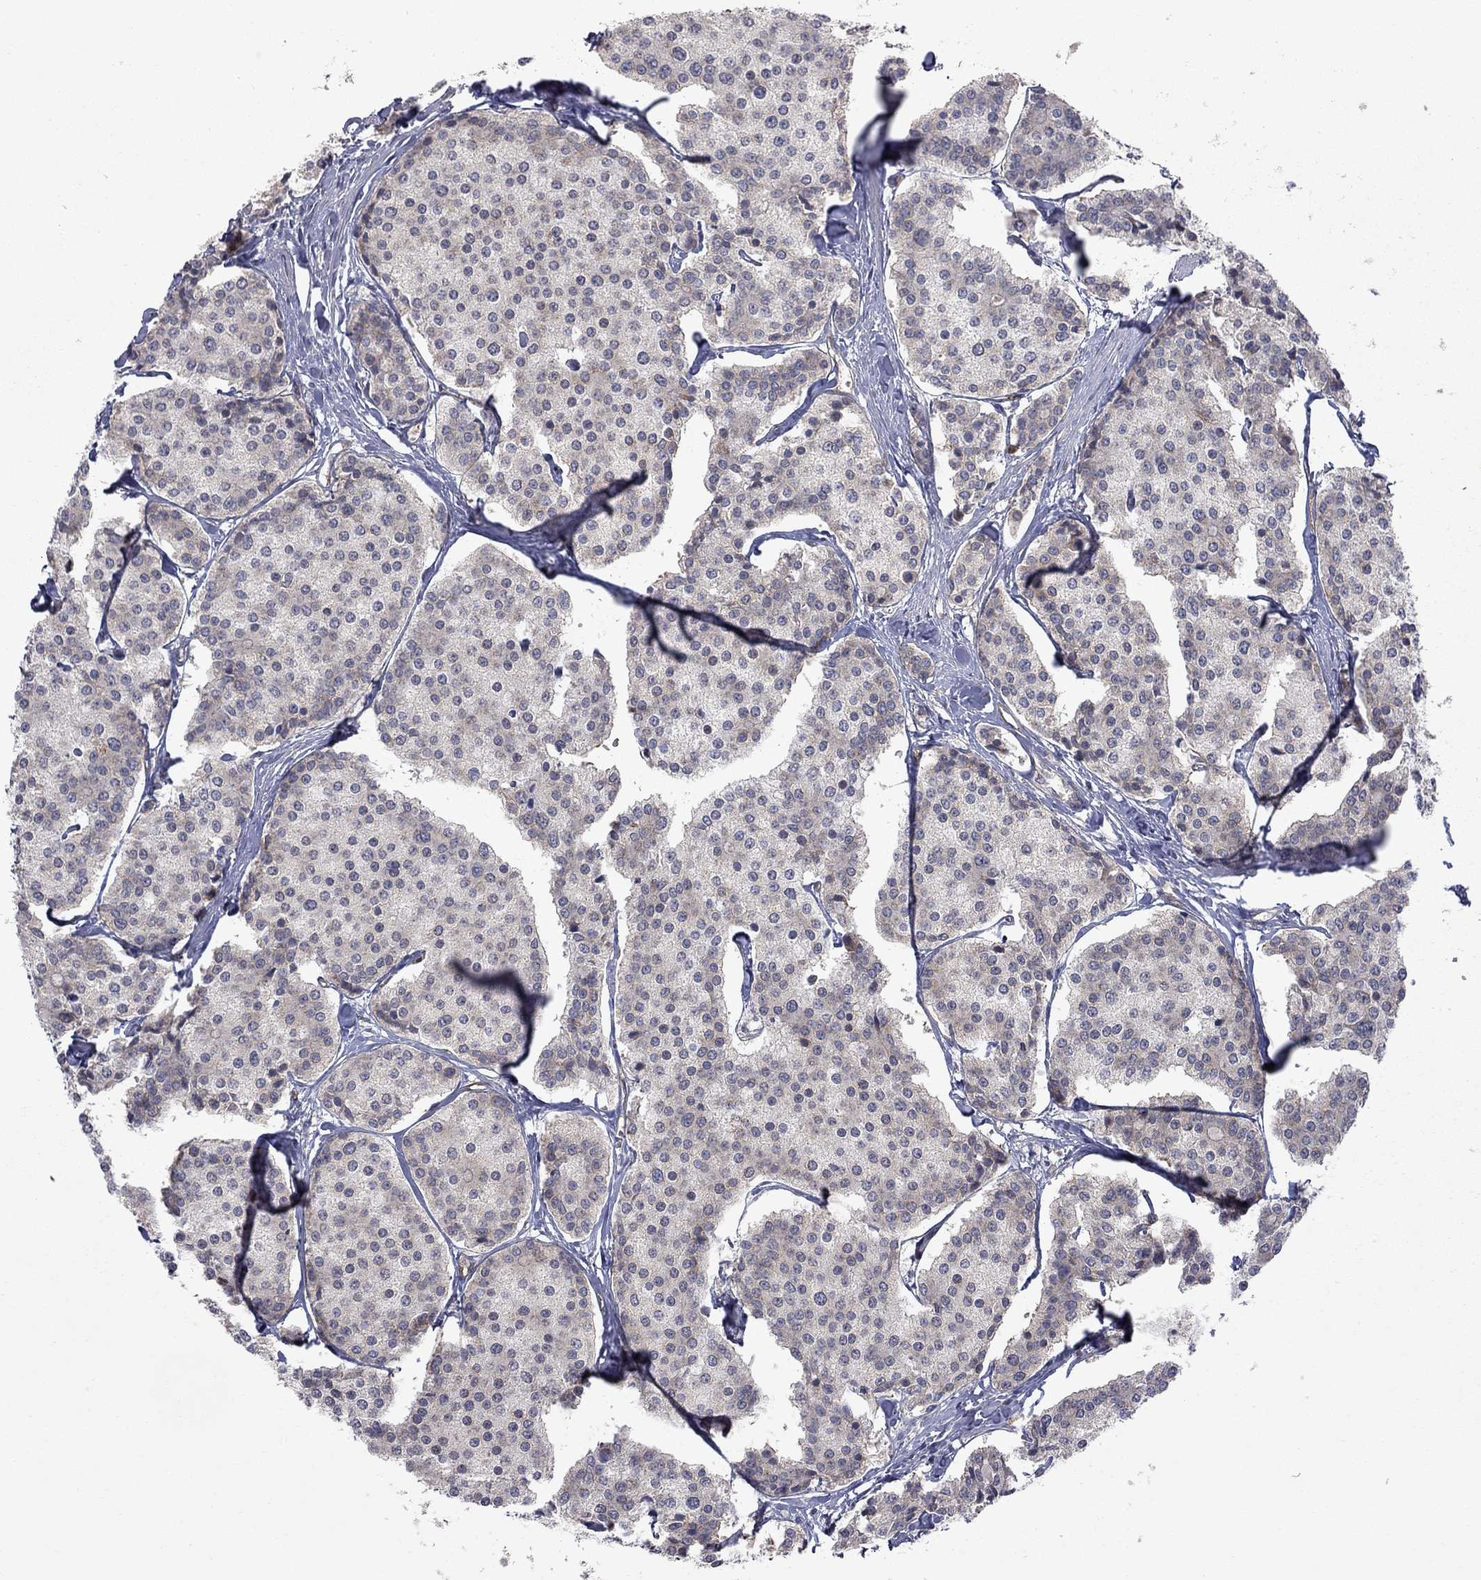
{"staining": {"intensity": "weak", "quantity": "<25%", "location": "cytoplasmic/membranous"}, "tissue": "carcinoid", "cell_type": "Tumor cells", "image_type": "cancer", "snomed": [{"axis": "morphology", "description": "Carcinoid, malignant, NOS"}, {"axis": "topography", "description": "Small intestine"}], "caption": "An image of human malignant carcinoid is negative for staining in tumor cells.", "gene": "EXOC3L2", "patient": {"sex": "female", "age": 65}}